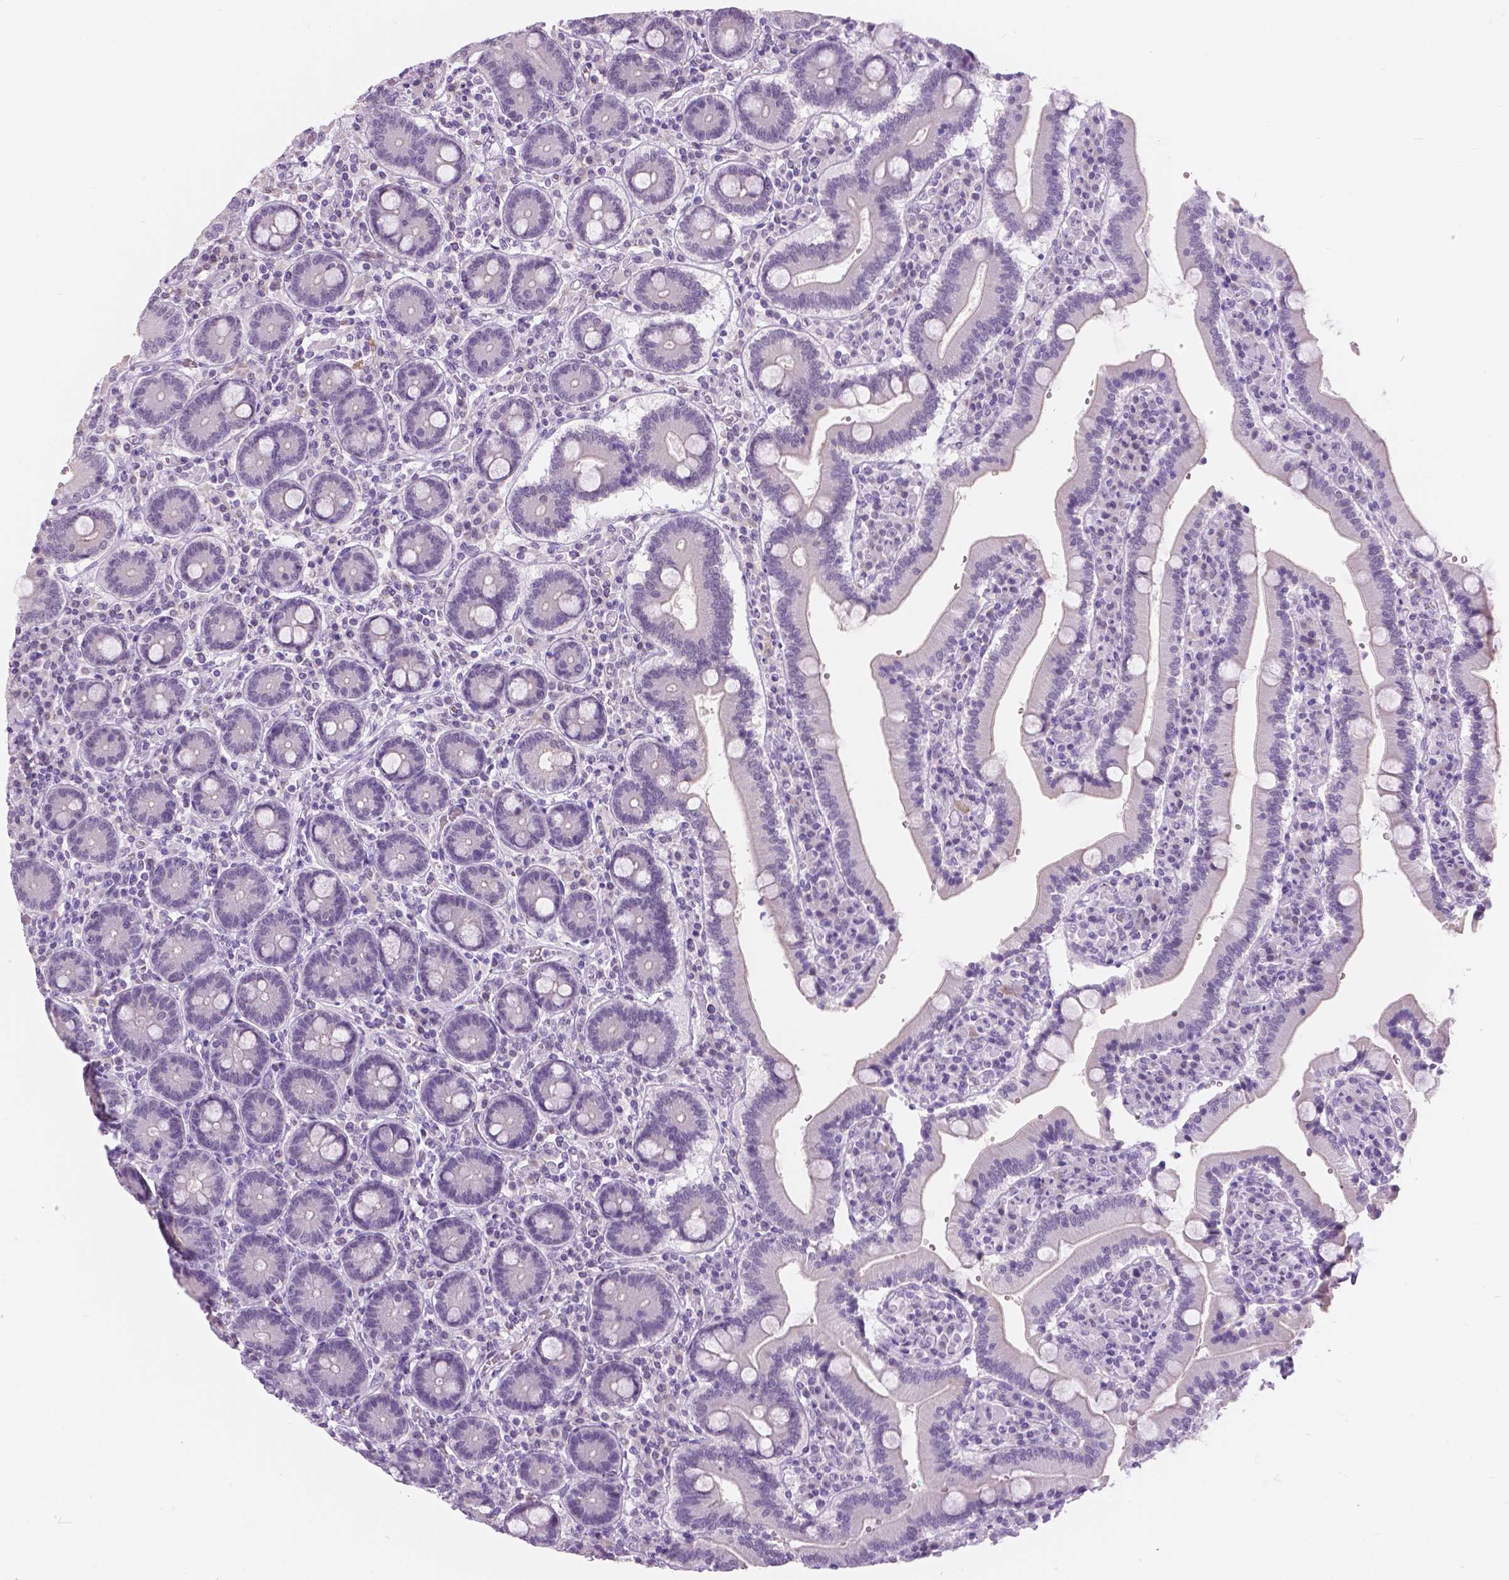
{"staining": {"intensity": "negative", "quantity": "none", "location": "none"}, "tissue": "duodenum", "cell_type": "Glandular cells", "image_type": "normal", "snomed": [{"axis": "morphology", "description": "Normal tissue, NOS"}, {"axis": "topography", "description": "Duodenum"}], "caption": "This is a image of immunohistochemistry staining of normal duodenum, which shows no staining in glandular cells.", "gene": "MYOM1", "patient": {"sex": "female", "age": 62}}